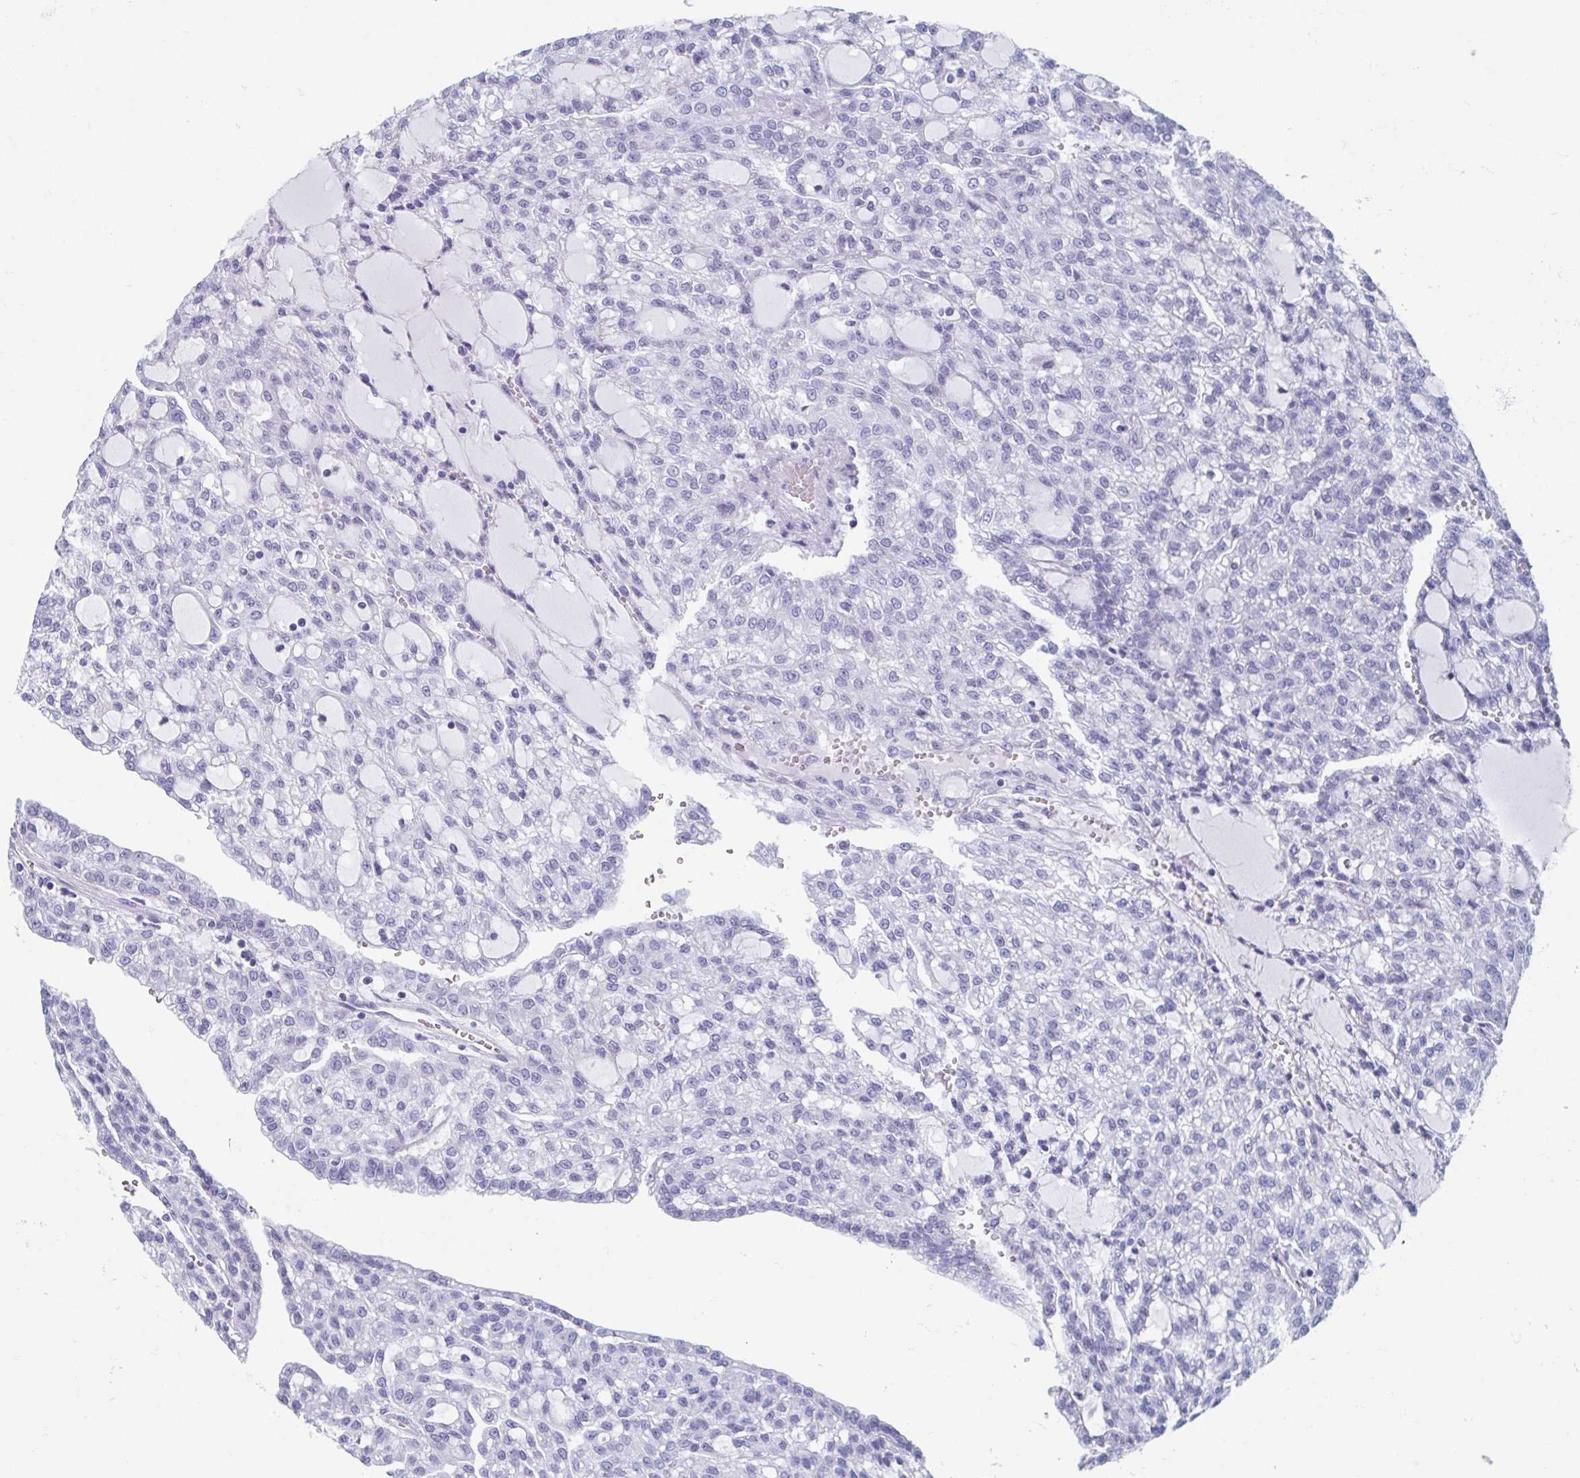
{"staining": {"intensity": "negative", "quantity": "none", "location": "none"}, "tissue": "renal cancer", "cell_type": "Tumor cells", "image_type": "cancer", "snomed": [{"axis": "morphology", "description": "Adenocarcinoma, NOS"}, {"axis": "topography", "description": "Kidney"}], "caption": "Immunohistochemistry micrograph of adenocarcinoma (renal) stained for a protein (brown), which demonstrates no positivity in tumor cells. The staining was performed using DAB to visualize the protein expression in brown, while the nuclei were stained in blue with hematoxylin (Magnification: 20x).", "gene": "GHRL", "patient": {"sex": "male", "age": 63}}